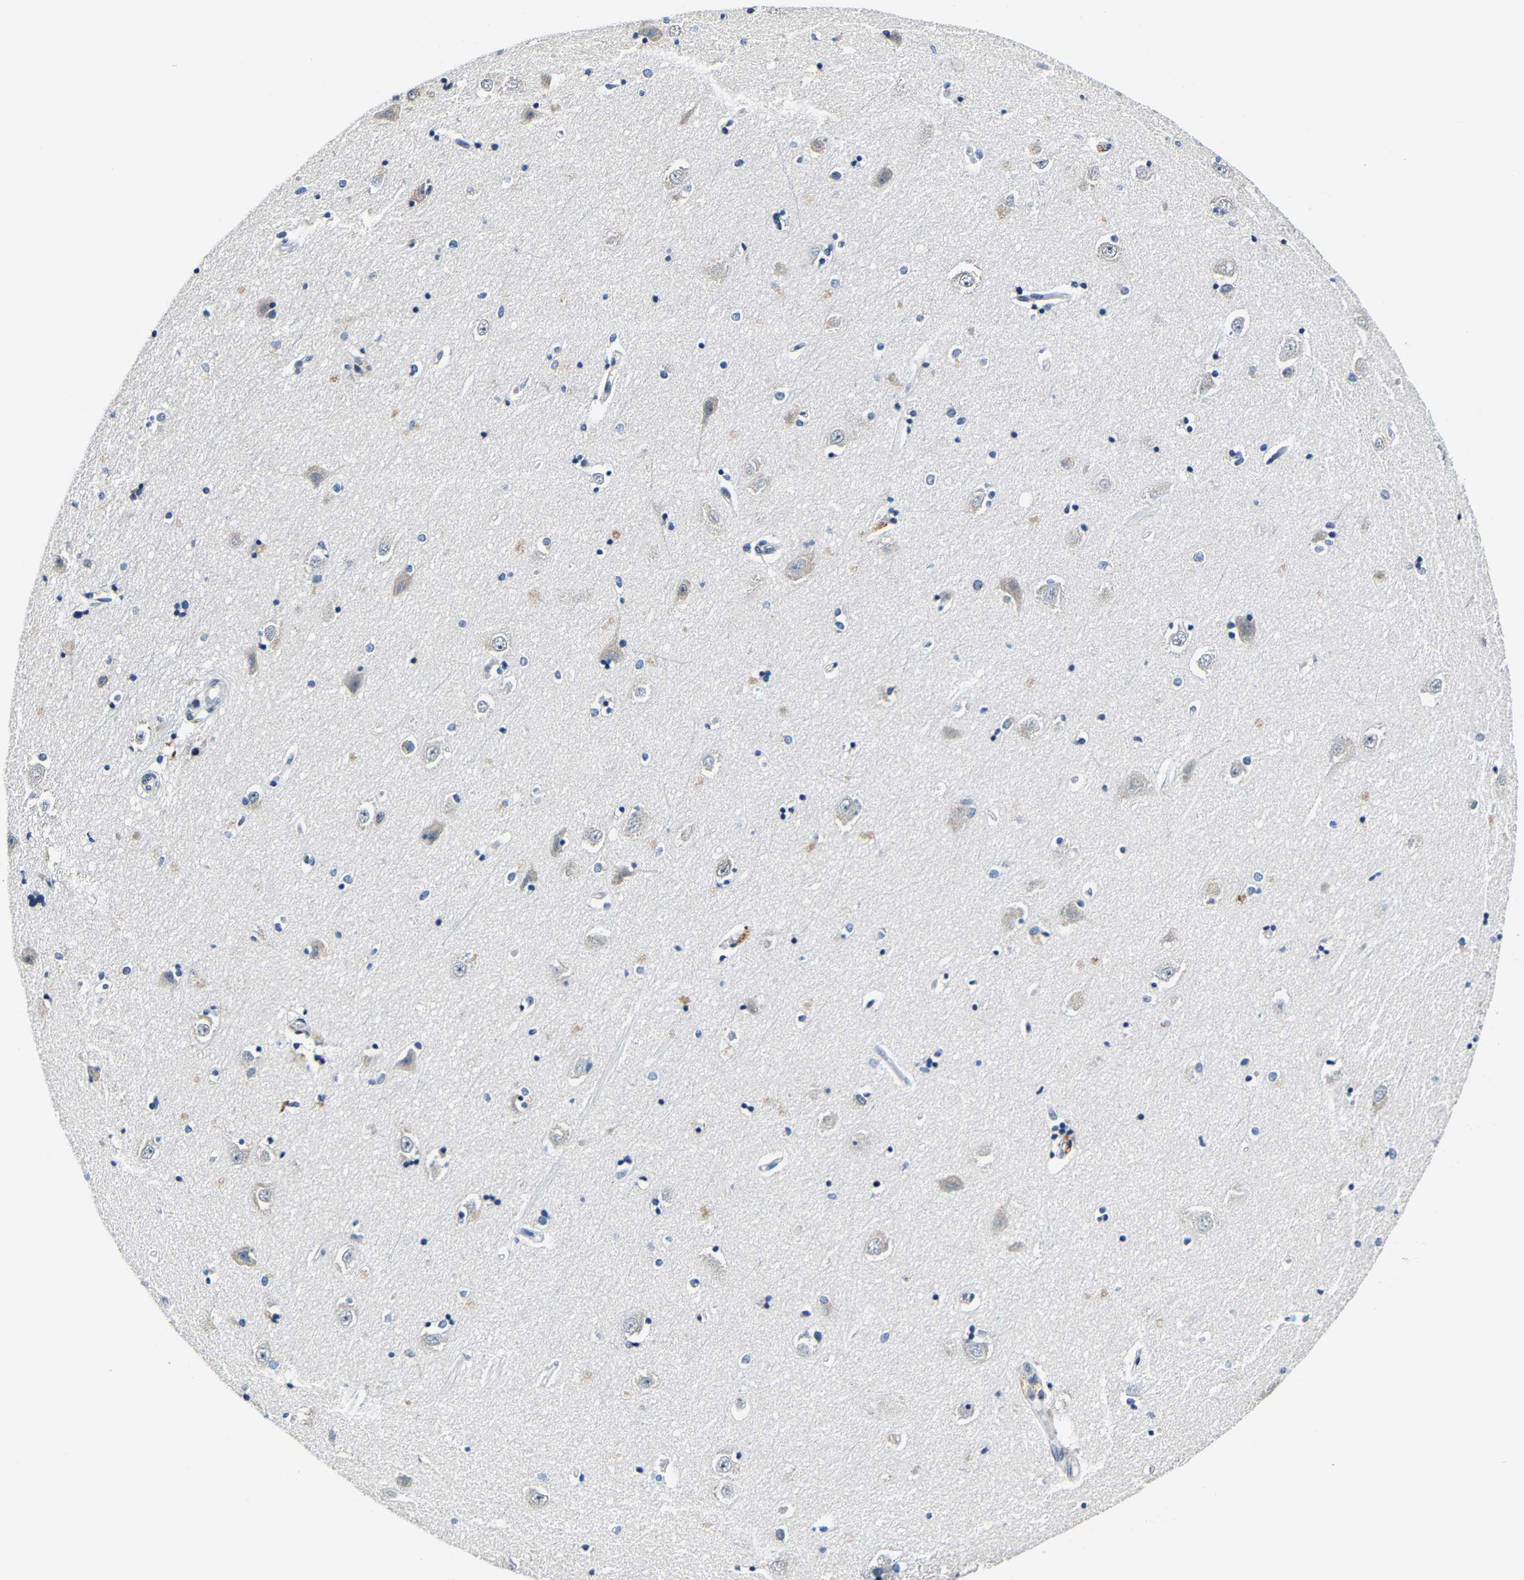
{"staining": {"intensity": "negative", "quantity": "none", "location": "none"}, "tissue": "hippocampus", "cell_type": "Glial cells", "image_type": "normal", "snomed": [{"axis": "morphology", "description": "Normal tissue, NOS"}, {"axis": "topography", "description": "Hippocampus"}], "caption": "The photomicrograph shows no staining of glial cells in benign hippocampus.", "gene": "METTL1", "patient": {"sex": "male", "age": 45}}